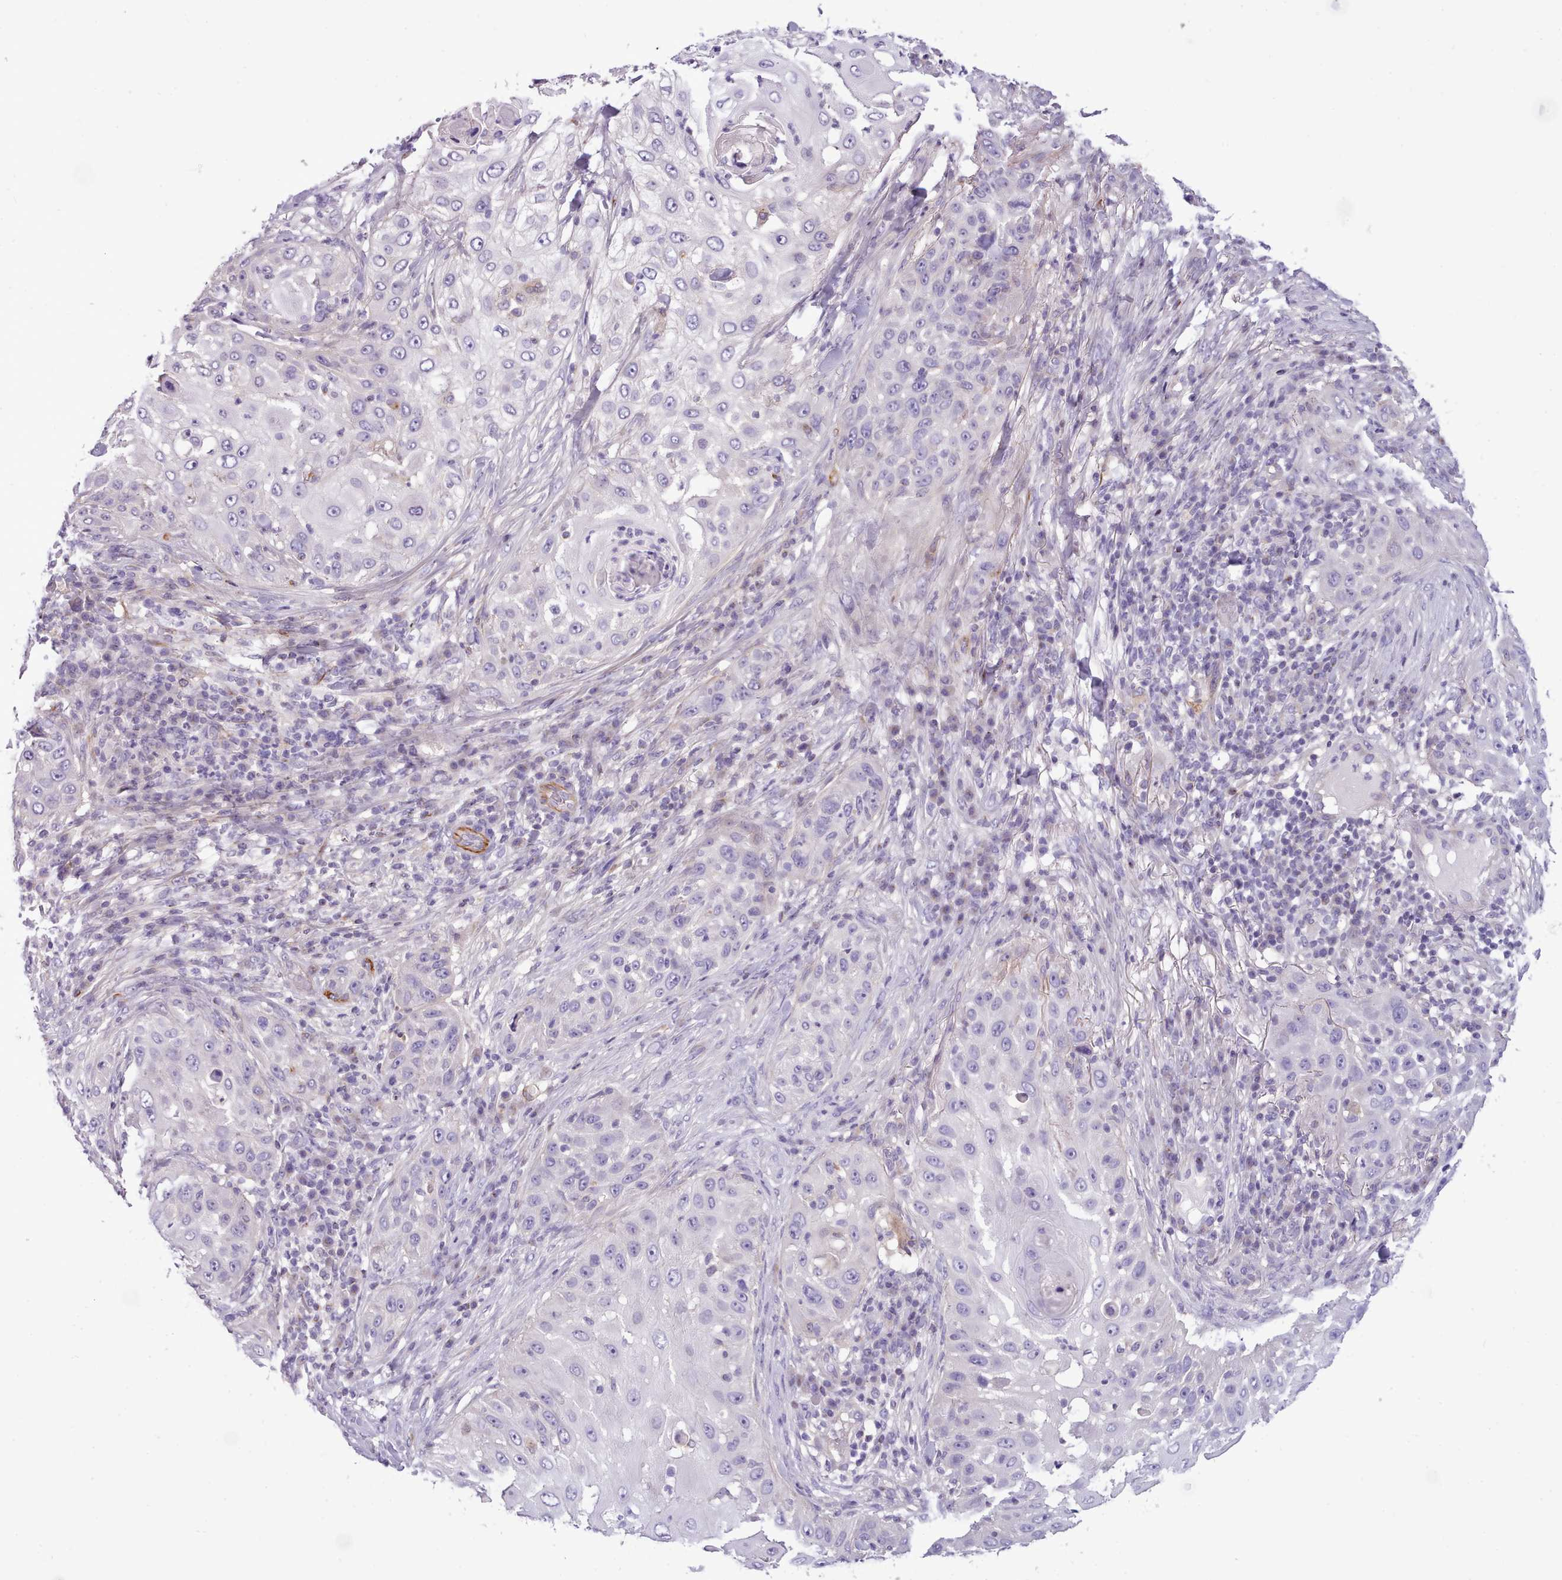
{"staining": {"intensity": "negative", "quantity": "none", "location": "none"}, "tissue": "skin cancer", "cell_type": "Tumor cells", "image_type": "cancer", "snomed": [{"axis": "morphology", "description": "Squamous cell carcinoma, NOS"}, {"axis": "topography", "description": "Skin"}], "caption": "This is a micrograph of immunohistochemistry (IHC) staining of skin cancer (squamous cell carcinoma), which shows no staining in tumor cells. The staining is performed using DAB (3,3'-diaminobenzidine) brown chromogen with nuclei counter-stained in using hematoxylin.", "gene": "CYP2A13", "patient": {"sex": "female", "age": 44}}